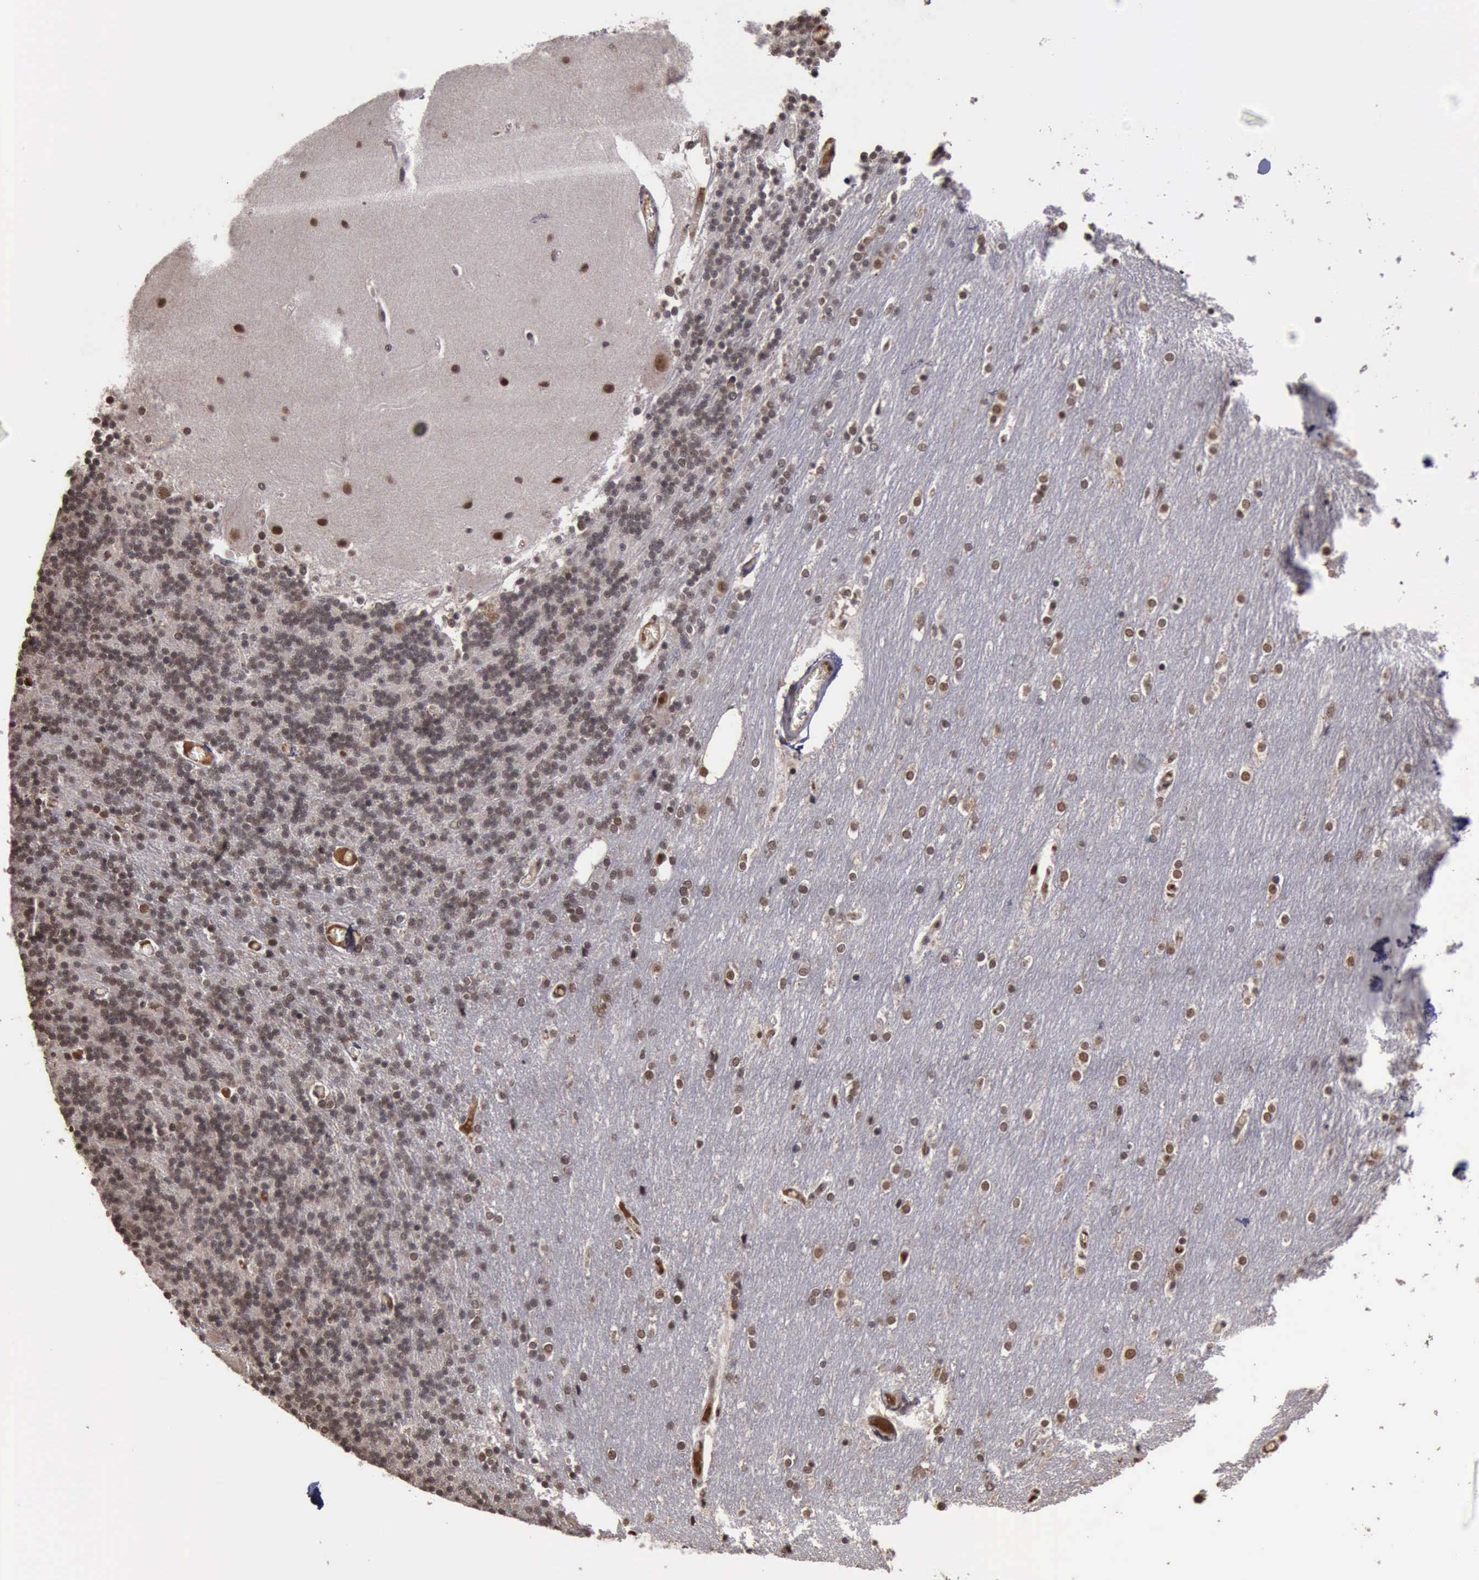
{"staining": {"intensity": "weak", "quantity": "25%-75%", "location": "cytoplasmic/membranous,nuclear"}, "tissue": "cerebellum", "cell_type": "Cells in granular layer", "image_type": "normal", "snomed": [{"axis": "morphology", "description": "Normal tissue, NOS"}, {"axis": "topography", "description": "Cerebellum"}], "caption": "A high-resolution histopathology image shows immunohistochemistry staining of normal cerebellum, which displays weak cytoplasmic/membranous,nuclear expression in about 25%-75% of cells in granular layer.", "gene": "TRMT2A", "patient": {"sex": "female", "age": 54}}